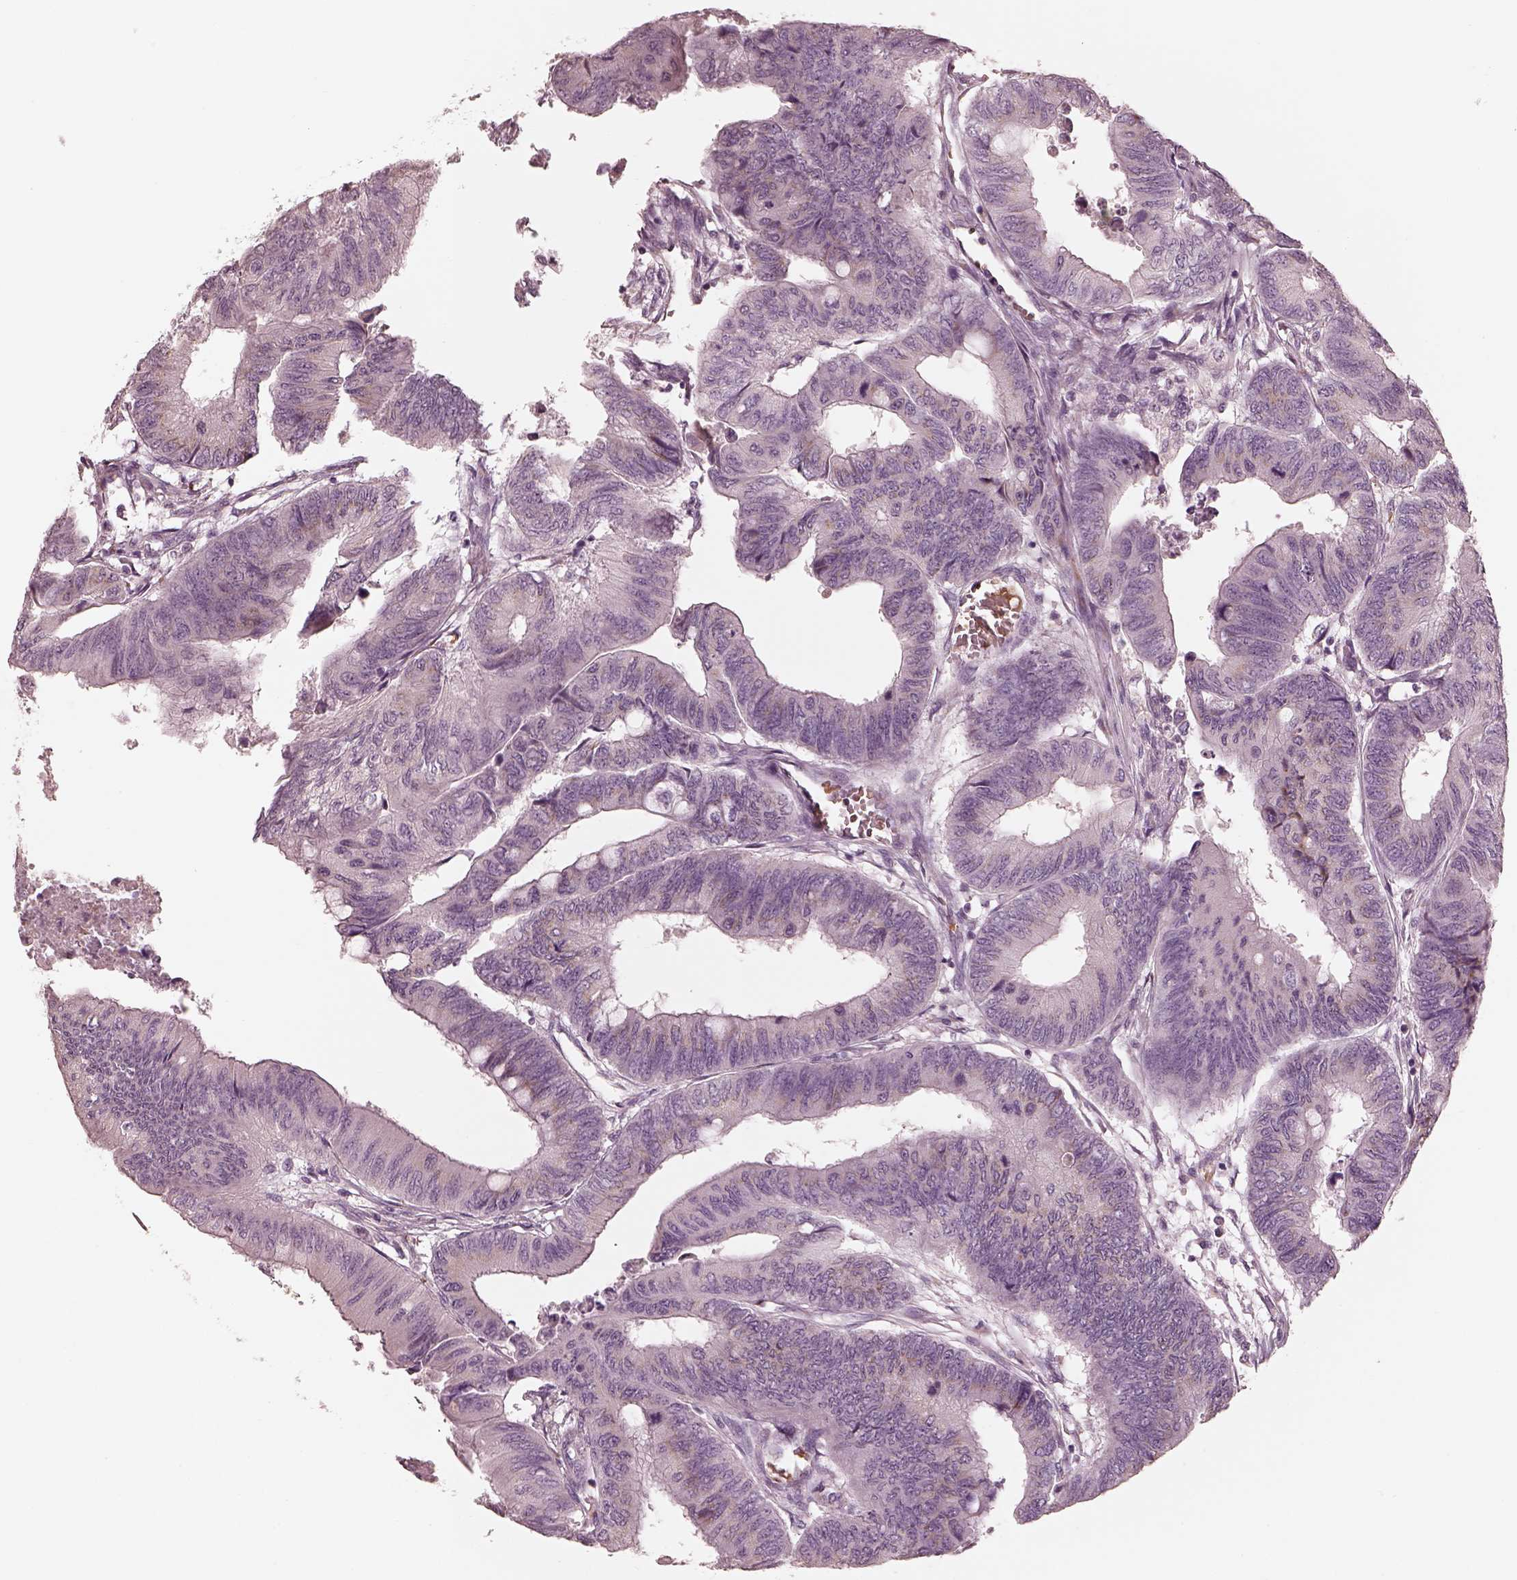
{"staining": {"intensity": "negative", "quantity": "none", "location": "none"}, "tissue": "colorectal cancer", "cell_type": "Tumor cells", "image_type": "cancer", "snomed": [{"axis": "morphology", "description": "Normal tissue, NOS"}, {"axis": "morphology", "description": "Adenocarcinoma, NOS"}, {"axis": "topography", "description": "Rectum"}, {"axis": "topography", "description": "Peripheral nerve tissue"}], "caption": "Immunohistochemistry photomicrograph of colorectal cancer (adenocarcinoma) stained for a protein (brown), which reveals no positivity in tumor cells. (Stains: DAB (3,3'-diaminobenzidine) IHC with hematoxylin counter stain, Microscopy: brightfield microscopy at high magnification).", "gene": "ANKLE1", "patient": {"sex": "male", "age": 92}}